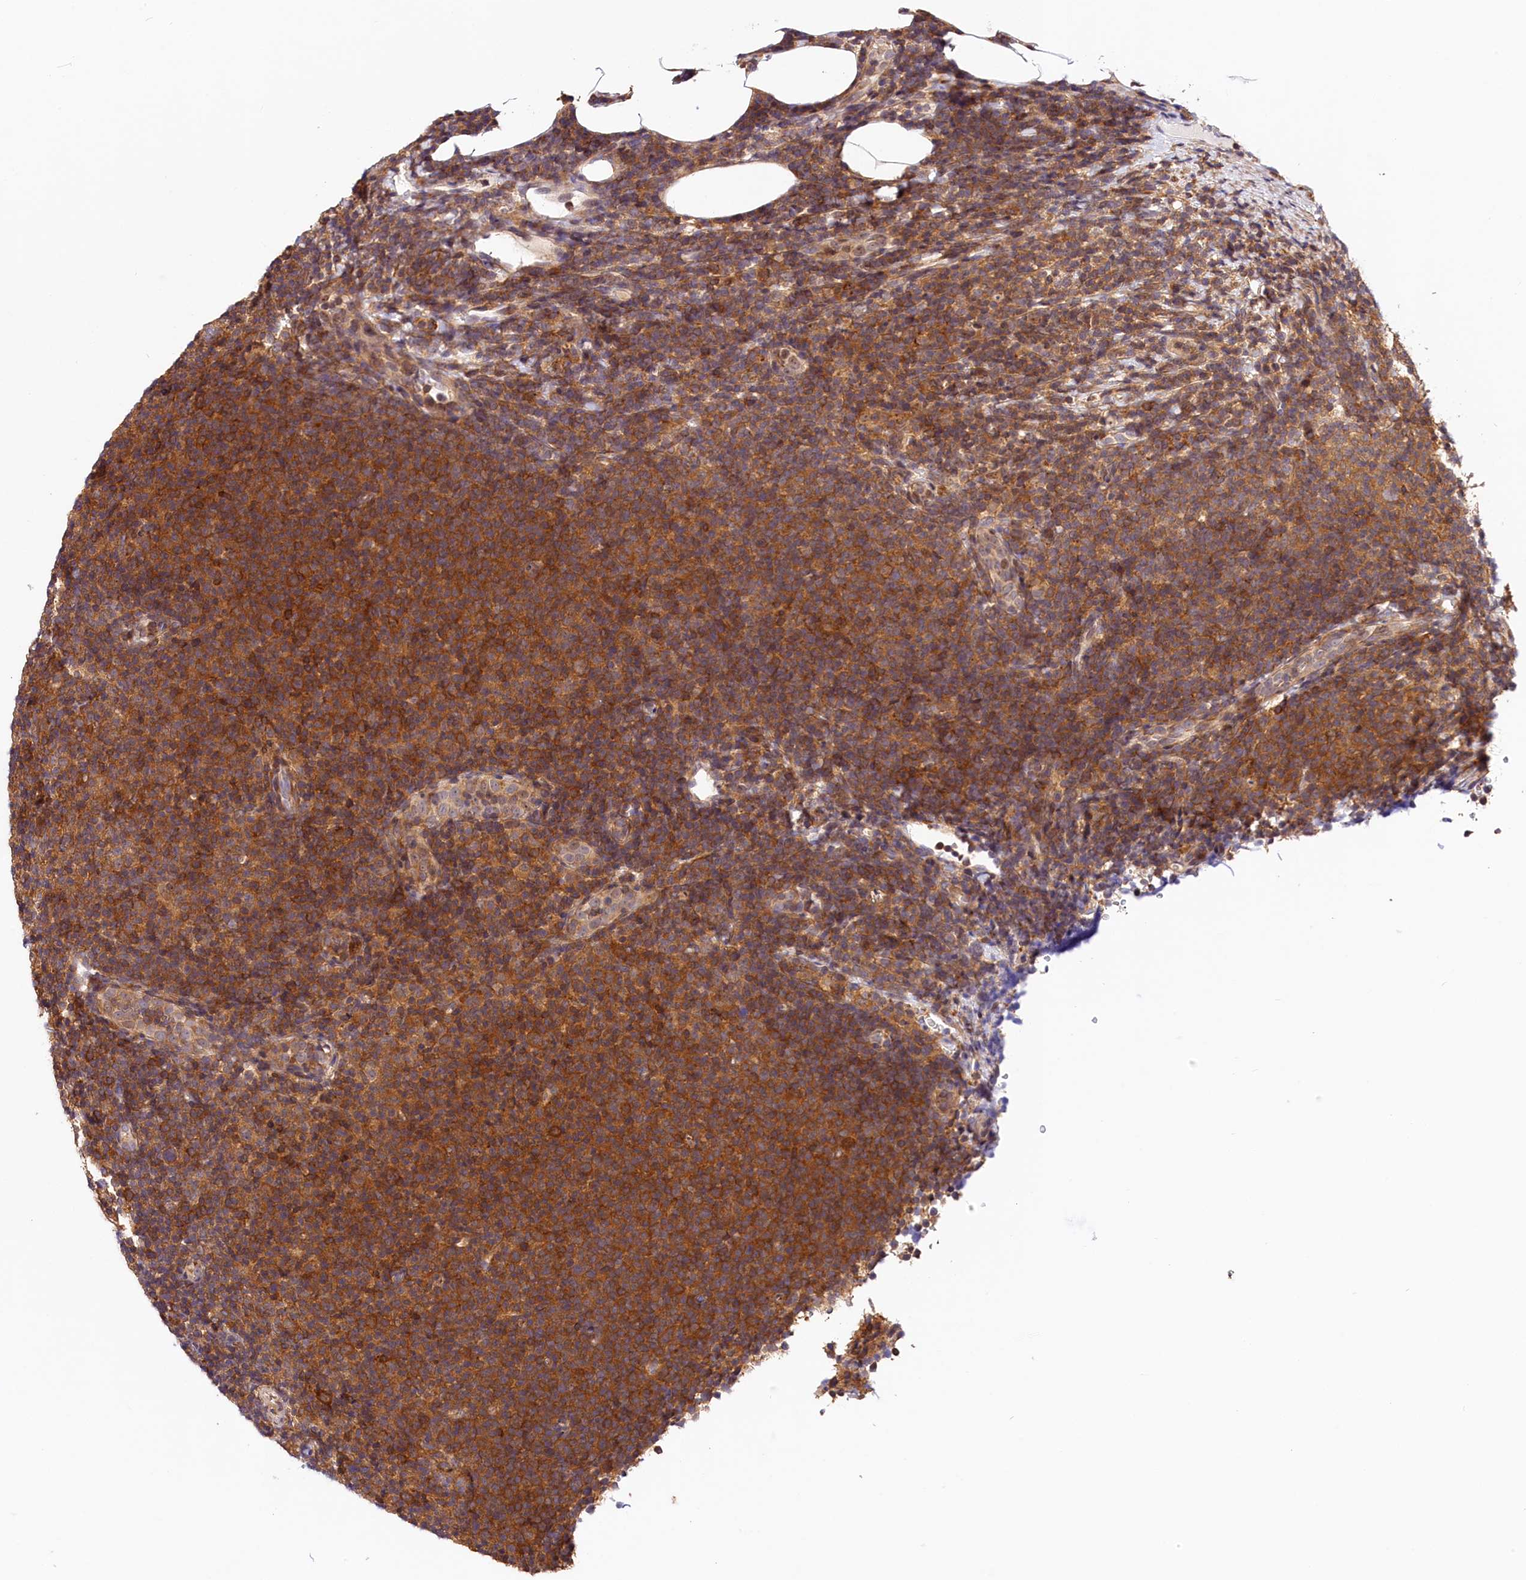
{"staining": {"intensity": "moderate", "quantity": ">75%", "location": "cytoplasmic/membranous"}, "tissue": "lymphoma", "cell_type": "Tumor cells", "image_type": "cancer", "snomed": [{"axis": "morphology", "description": "Malignant lymphoma, non-Hodgkin's type, Low grade"}, {"axis": "topography", "description": "Lymph node"}], "caption": "Immunohistochemistry (IHC) histopathology image of neoplastic tissue: lymphoma stained using immunohistochemistry (IHC) shows medium levels of moderate protein expression localized specifically in the cytoplasmic/membranous of tumor cells, appearing as a cytoplasmic/membranous brown color.", "gene": "CHORDC1", "patient": {"sex": "male", "age": 66}}